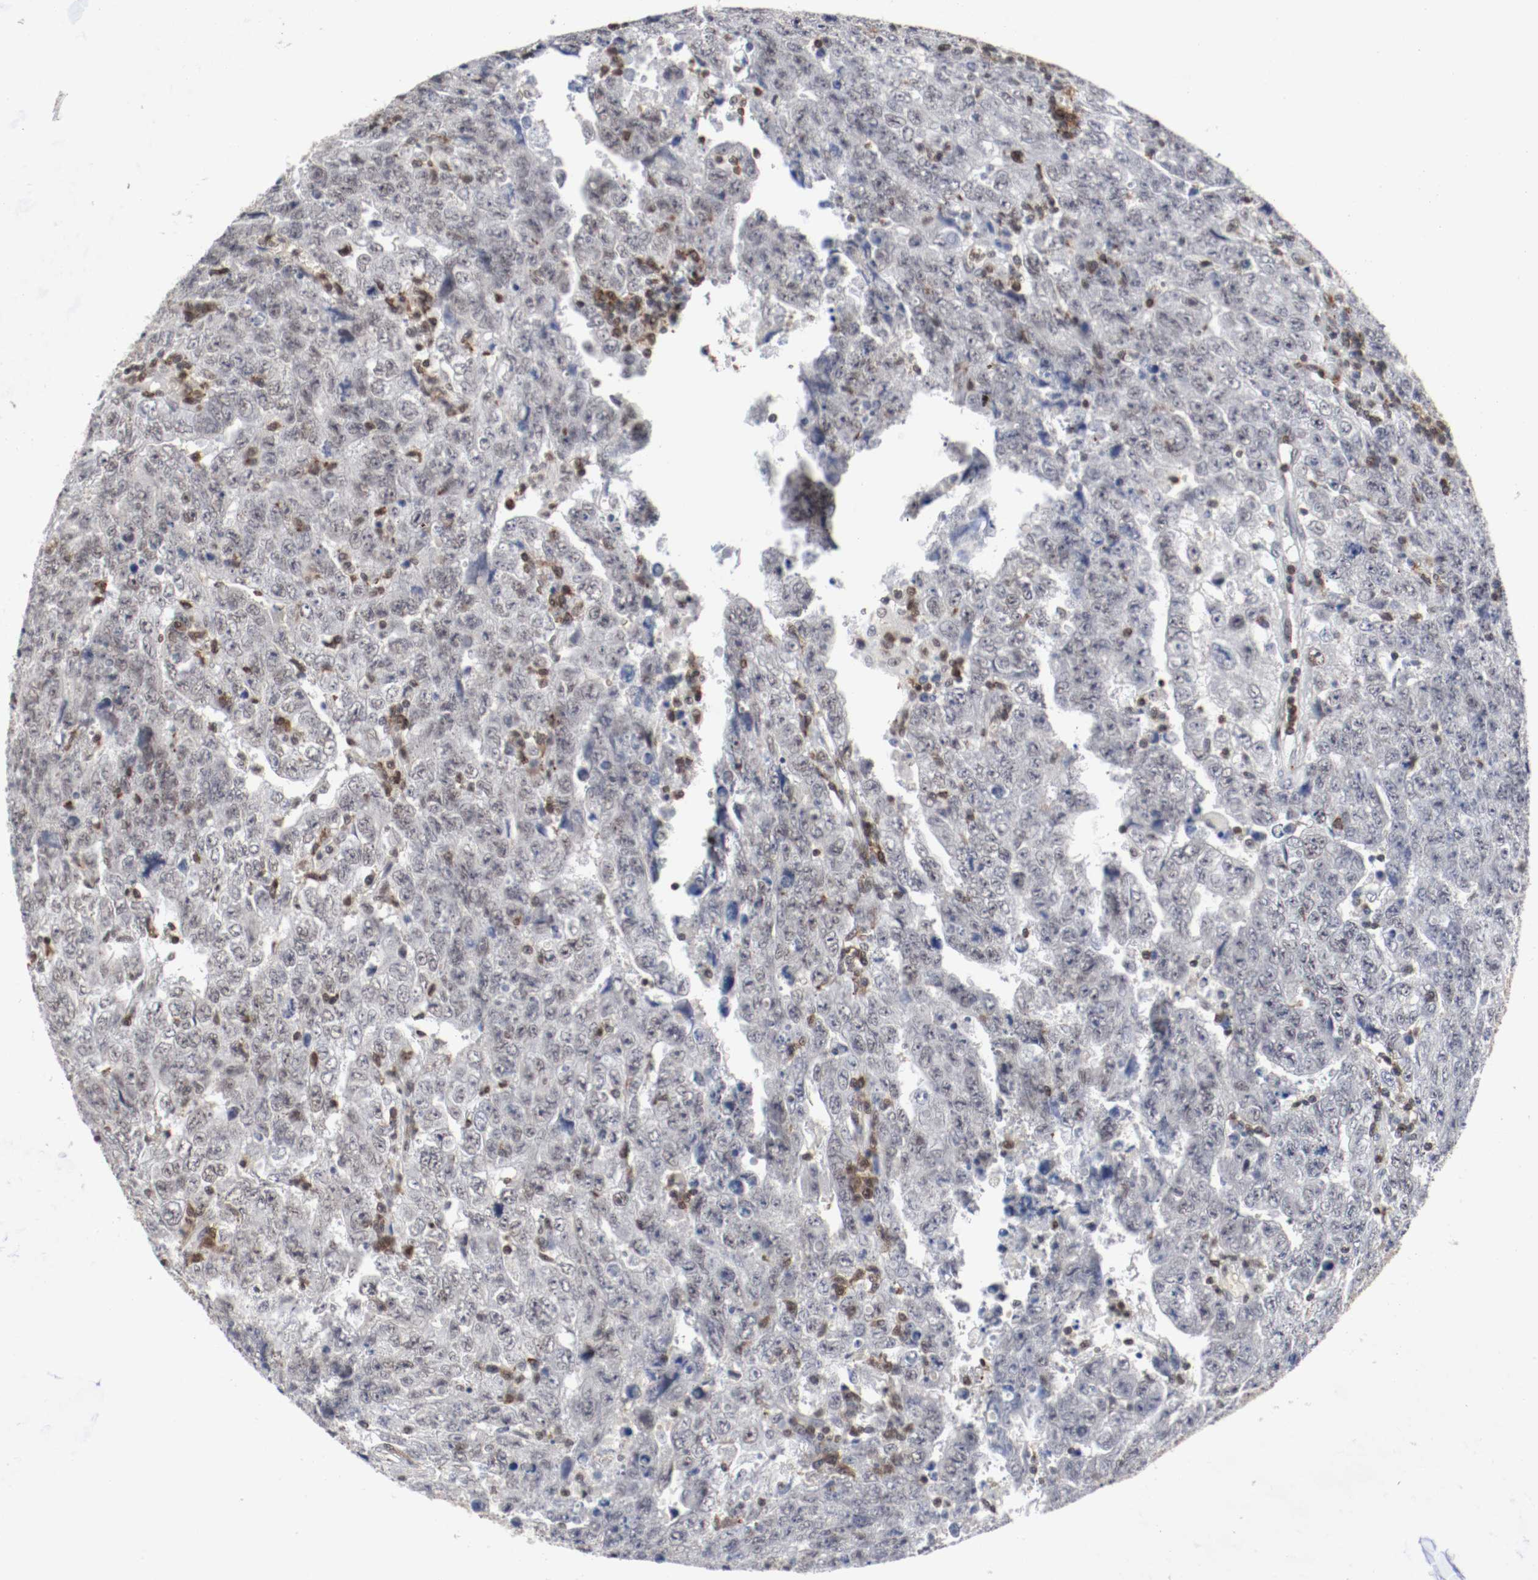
{"staining": {"intensity": "negative", "quantity": "none", "location": "none"}, "tissue": "testis cancer", "cell_type": "Tumor cells", "image_type": "cancer", "snomed": [{"axis": "morphology", "description": "Carcinoma, Embryonal, NOS"}, {"axis": "topography", "description": "Testis"}], "caption": "Testis cancer was stained to show a protein in brown. There is no significant positivity in tumor cells. (DAB (3,3'-diaminobenzidine) immunohistochemistry, high magnification).", "gene": "JUND", "patient": {"sex": "male", "age": 28}}